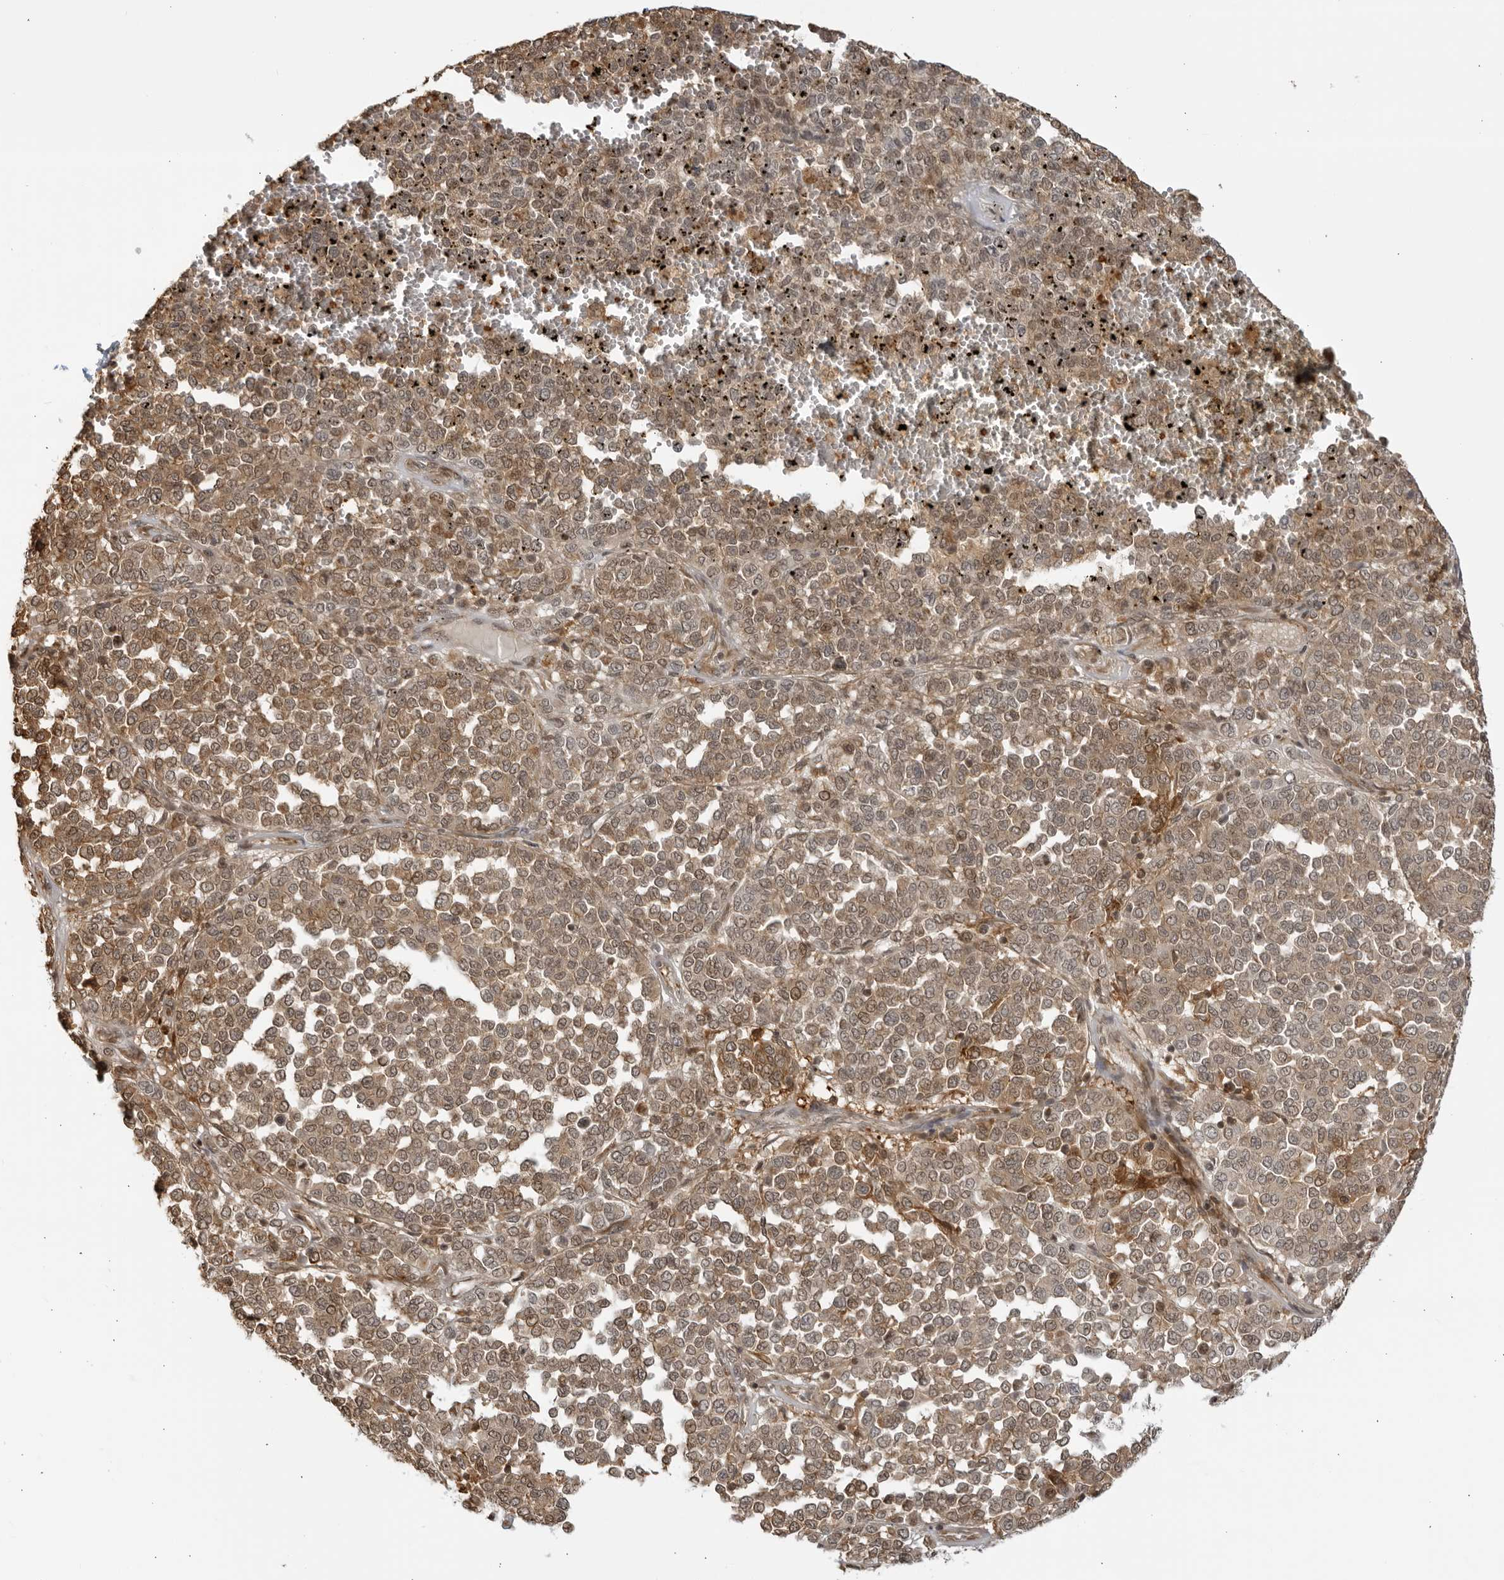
{"staining": {"intensity": "weak", "quantity": ">75%", "location": "cytoplasmic/membranous,nuclear"}, "tissue": "melanoma", "cell_type": "Tumor cells", "image_type": "cancer", "snomed": [{"axis": "morphology", "description": "Malignant melanoma, Metastatic site"}, {"axis": "topography", "description": "Pancreas"}], "caption": "Immunohistochemical staining of human malignant melanoma (metastatic site) shows weak cytoplasmic/membranous and nuclear protein staining in approximately >75% of tumor cells.", "gene": "TCF21", "patient": {"sex": "female", "age": 30}}